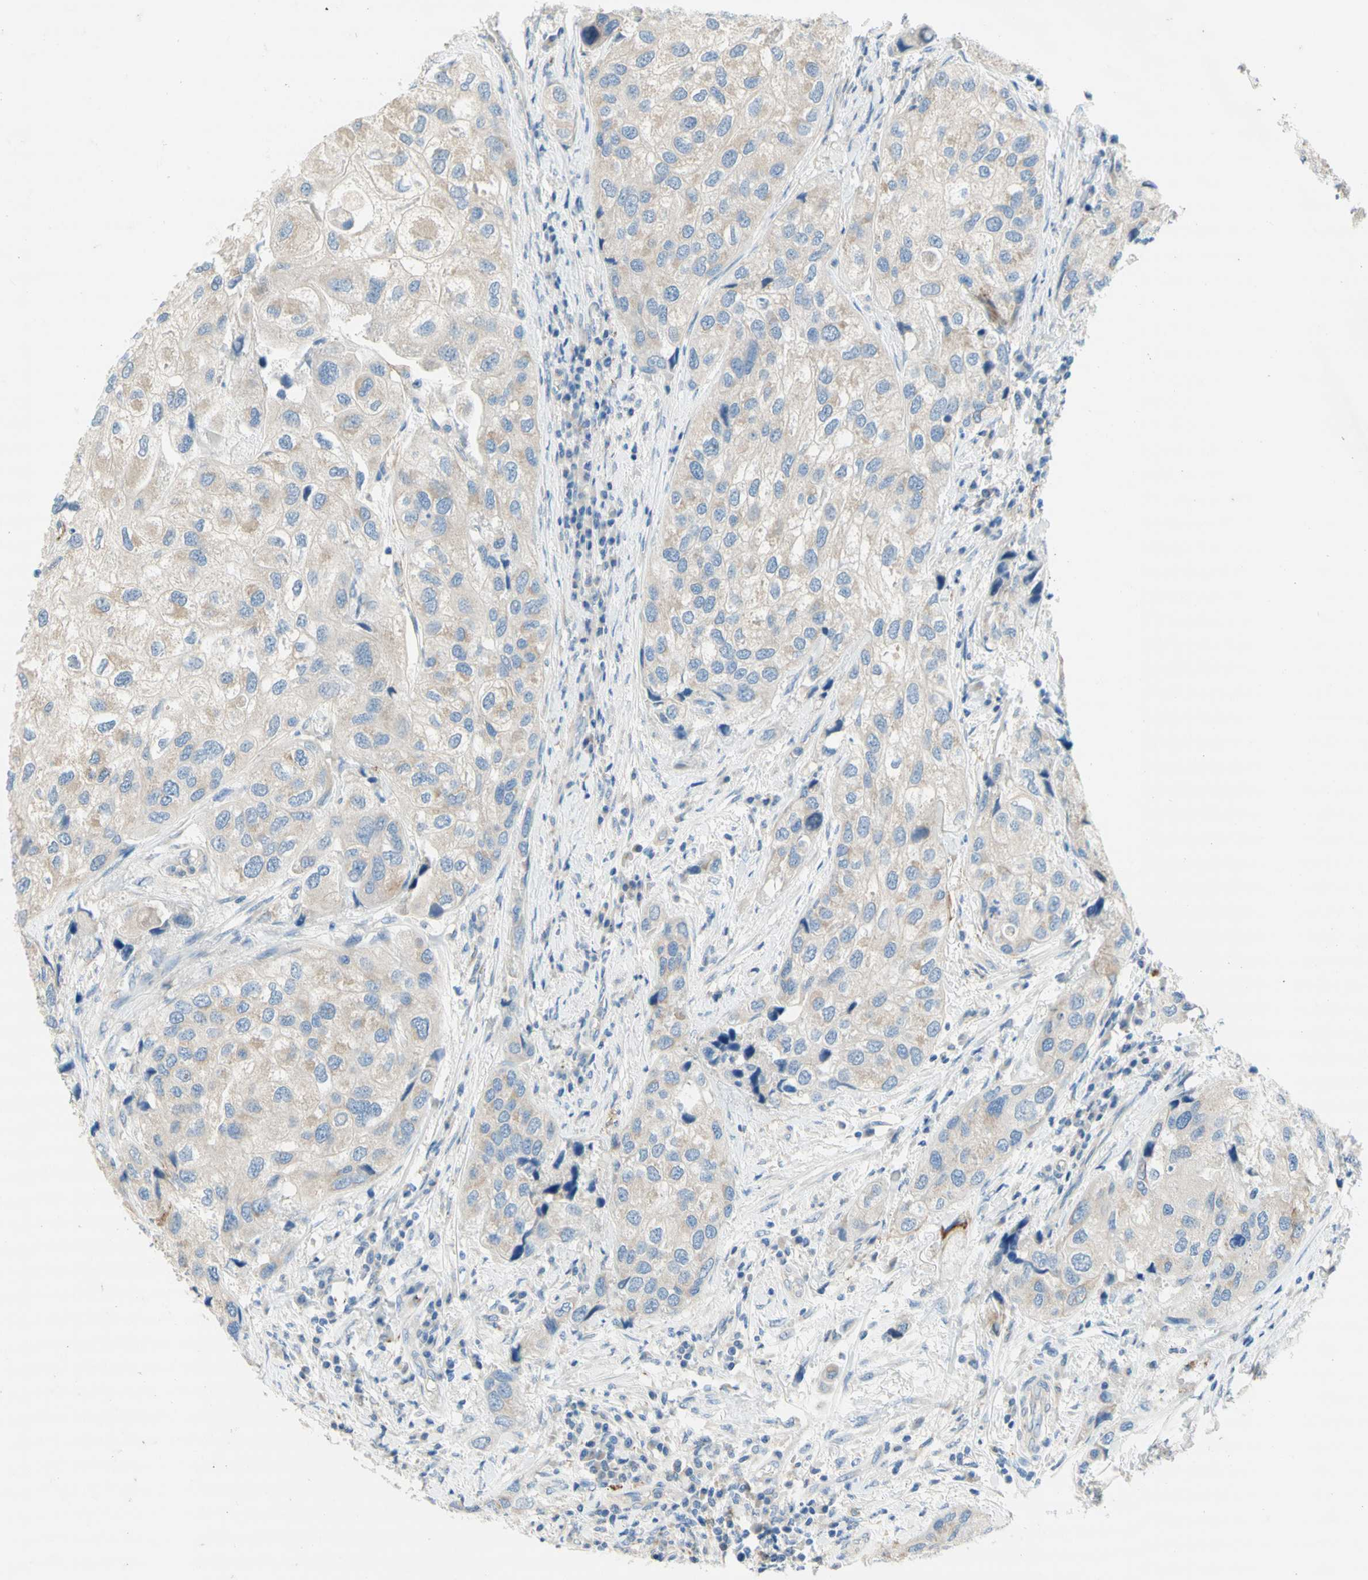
{"staining": {"intensity": "weak", "quantity": ">75%", "location": "cytoplasmic/membranous"}, "tissue": "urothelial cancer", "cell_type": "Tumor cells", "image_type": "cancer", "snomed": [{"axis": "morphology", "description": "Urothelial carcinoma, High grade"}, {"axis": "topography", "description": "Urinary bladder"}], "caption": "Immunohistochemical staining of human urothelial carcinoma (high-grade) exhibits low levels of weak cytoplasmic/membranous protein positivity in approximately >75% of tumor cells.", "gene": "F3", "patient": {"sex": "female", "age": 64}}